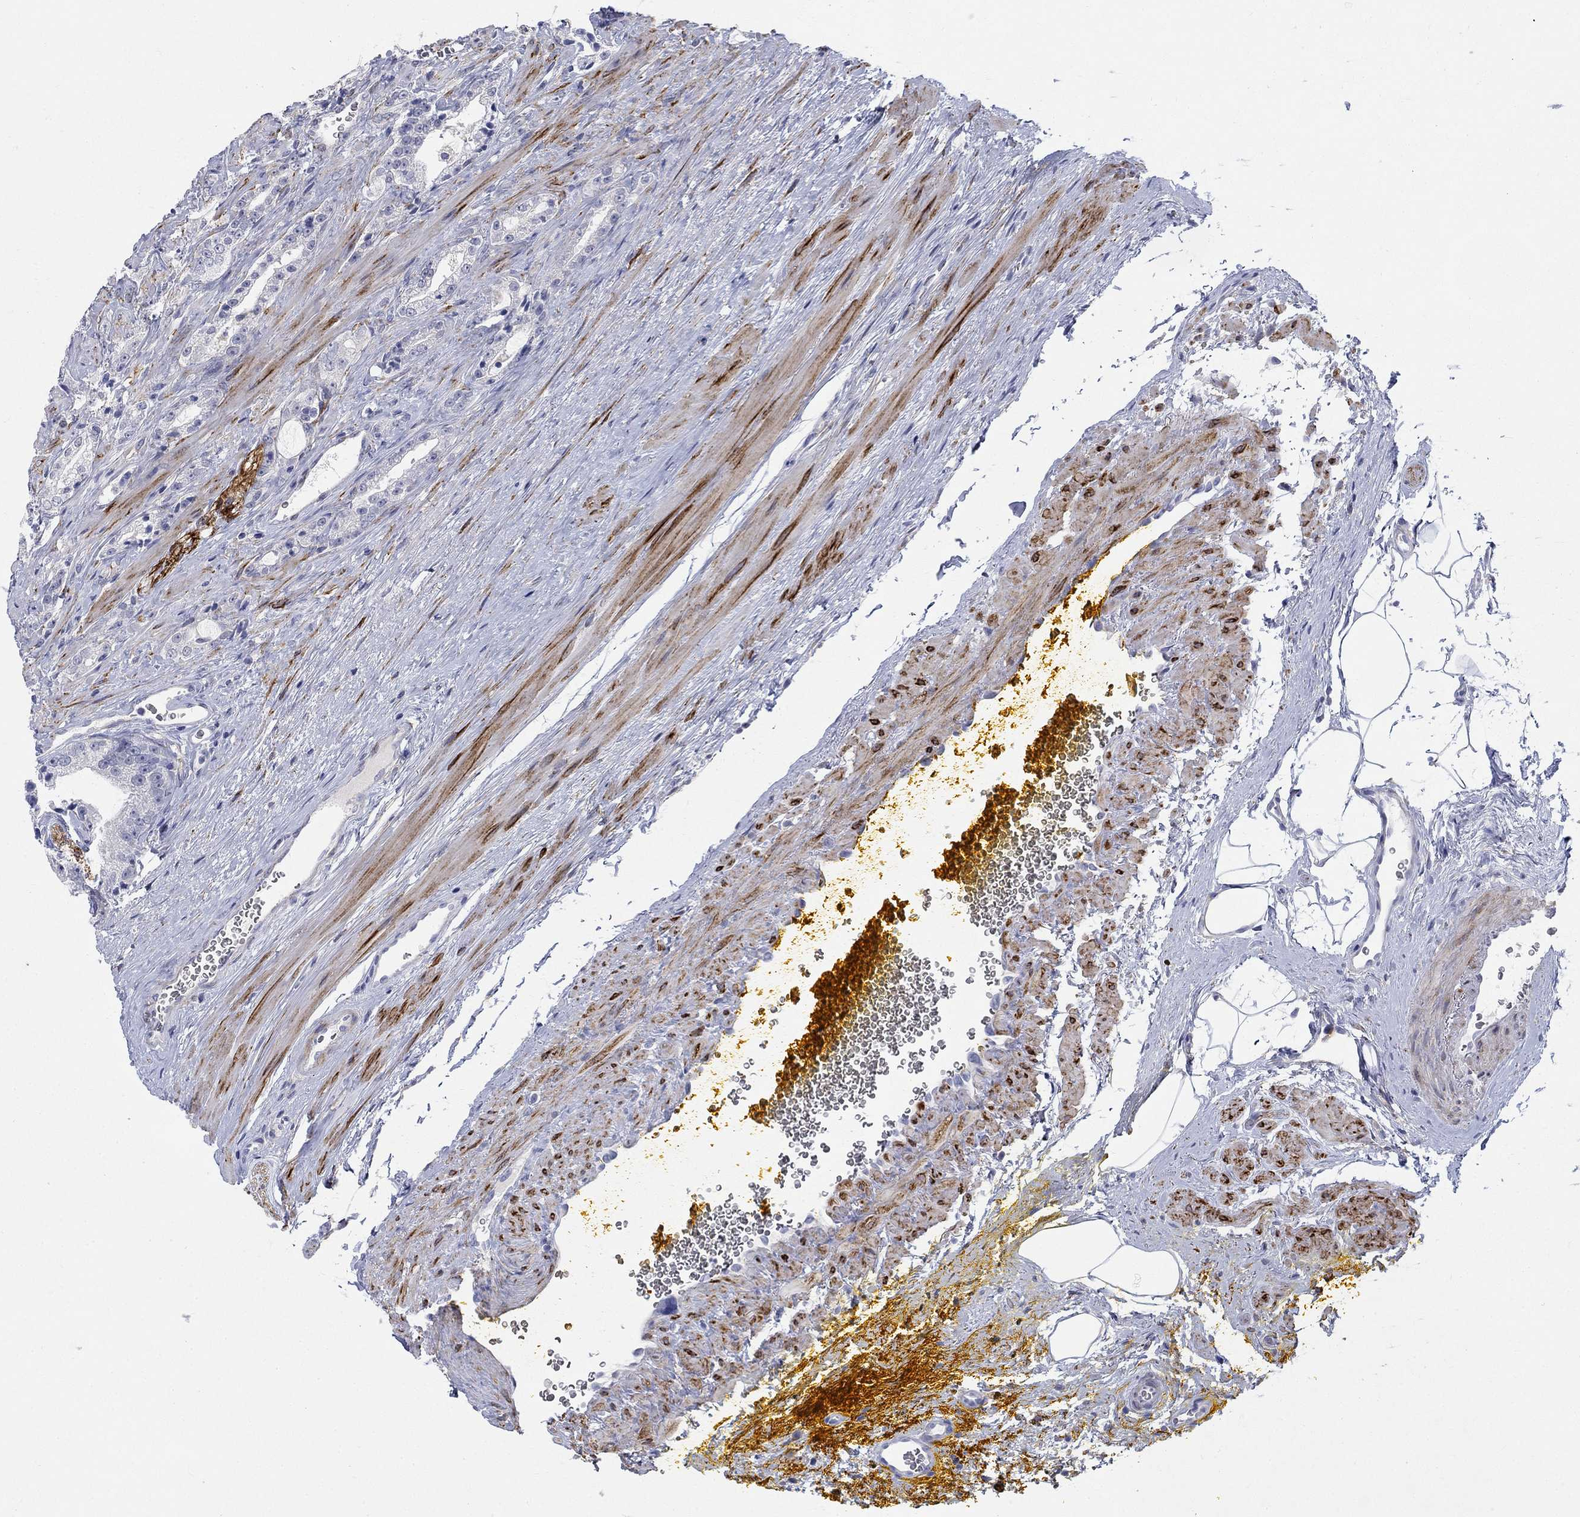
{"staining": {"intensity": "negative", "quantity": "none", "location": "none"}, "tissue": "prostate cancer", "cell_type": "Tumor cells", "image_type": "cancer", "snomed": [{"axis": "morphology", "description": "Adenocarcinoma, NOS"}, {"axis": "topography", "description": "Prostate"}], "caption": "Human prostate cancer stained for a protein using IHC reveals no positivity in tumor cells.", "gene": "PTPRZ1", "patient": {"sex": "male", "age": 67}}